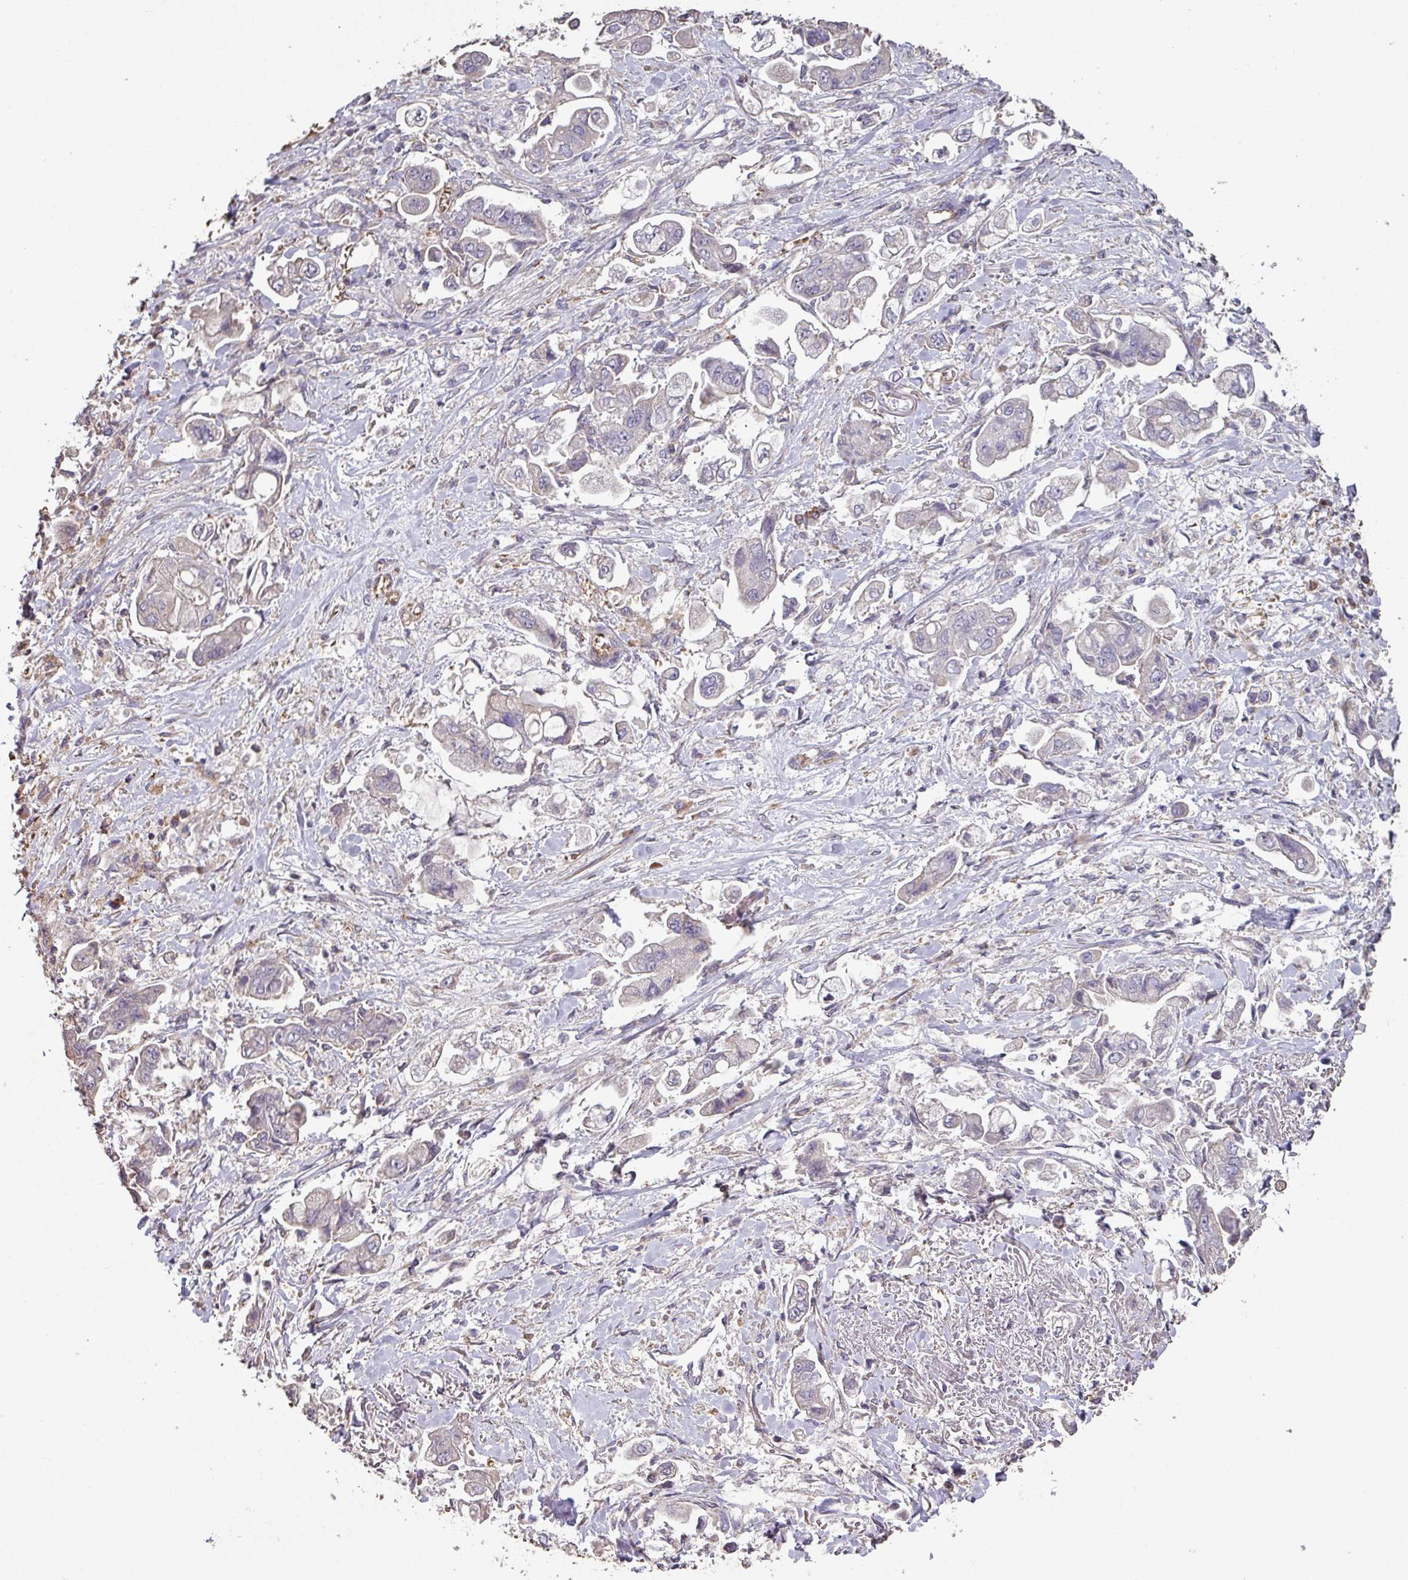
{"staining": {"intensity": "negative", "quantity": "none", "location": "none"}, "tissue": "stomach cancer", "cell_type": "Tumor cells", "image_type": "cancer", "snomed": [{"axis": "morphology", "description": "Adenocarcinoma, NOS"}, {"axis": "topography", "description": "Stomach"}], "caption": "Immunohistochemistry (IHC) micrograph of neoplastic tissue: stomach cancer stained with DAB reveals no significant protein expression in tumor cells.", "gene": "NHSL2", "patient": {"sex": "male", "age": 62}}